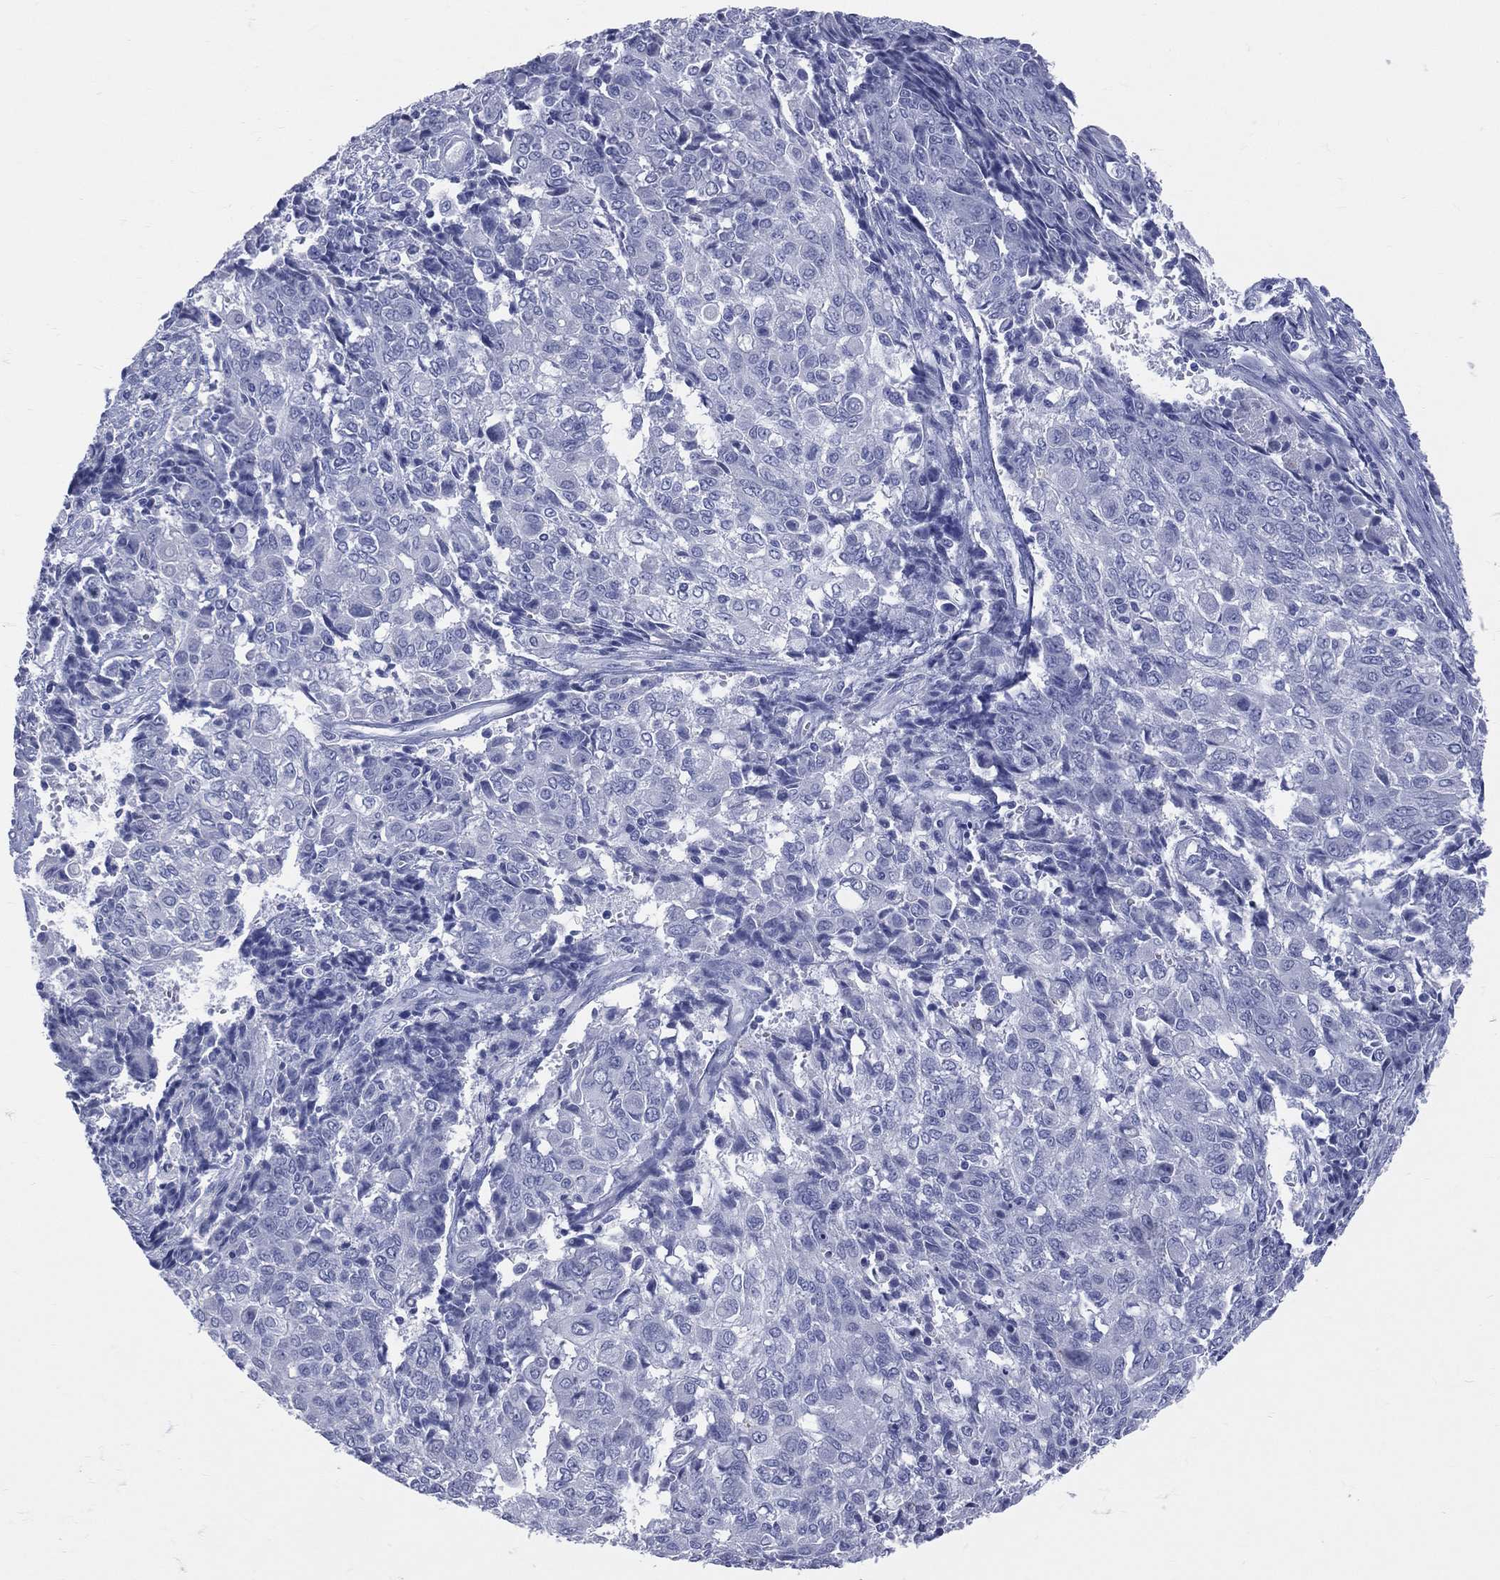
{"staining": {"intensity": "negative", "quantity": "none", "location": "none"}, "tissue": "ovarian cancer", "cell_type": "Tumor cells", "image_type": "cancer", "snomed": [{"axis": "morphology", "description": "Carcinoma, endometroid"}, {"axis": "topography", "description": "Ovary"}], "caption": "Immunohistochemistry of human ovarian endometroid carcinoma displays no staining in tumor cells.", "gene": "CYLC1", "patient": {"sex": "female", "age": 42}}